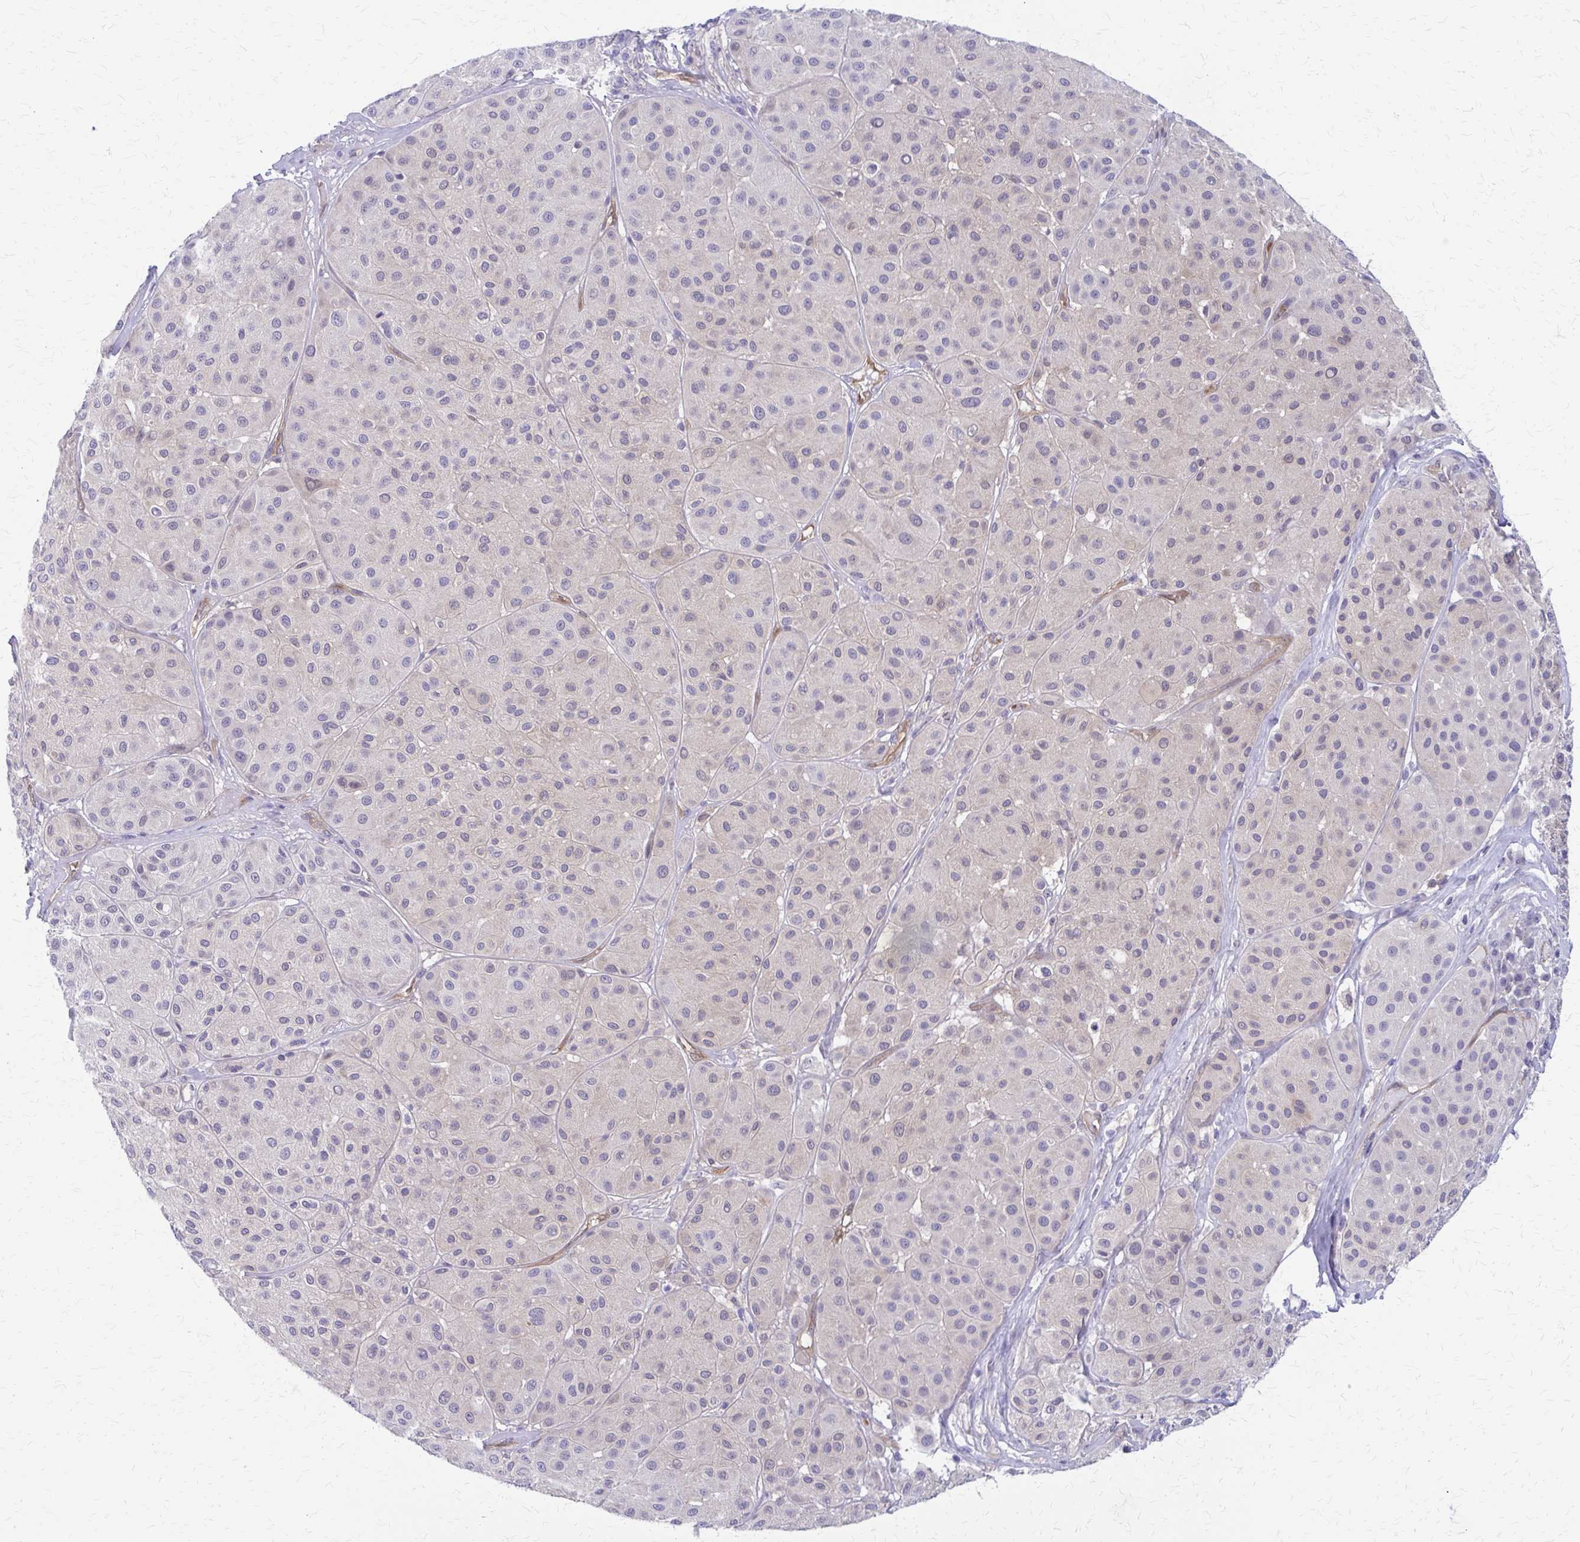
{"staining": {"intensity": "negative", "quantity": "none", "location": "none"}, "tissue": "melanoma", "cell_type": "Tumor cells", "image_type": "cancer", "snomed": [{"axis": "morphology", "description": "Malignant melanoma, Metastatic site"}, {"axis": "topography", "description": "Smooth muscle"}], "caption": "Immunohistochemical staining of malignant melanoma (metastatic site) reveals no significant positivity in tumor cells.", "gene": "CLIC2", "patient": {"sex": "male", "age": 41}}